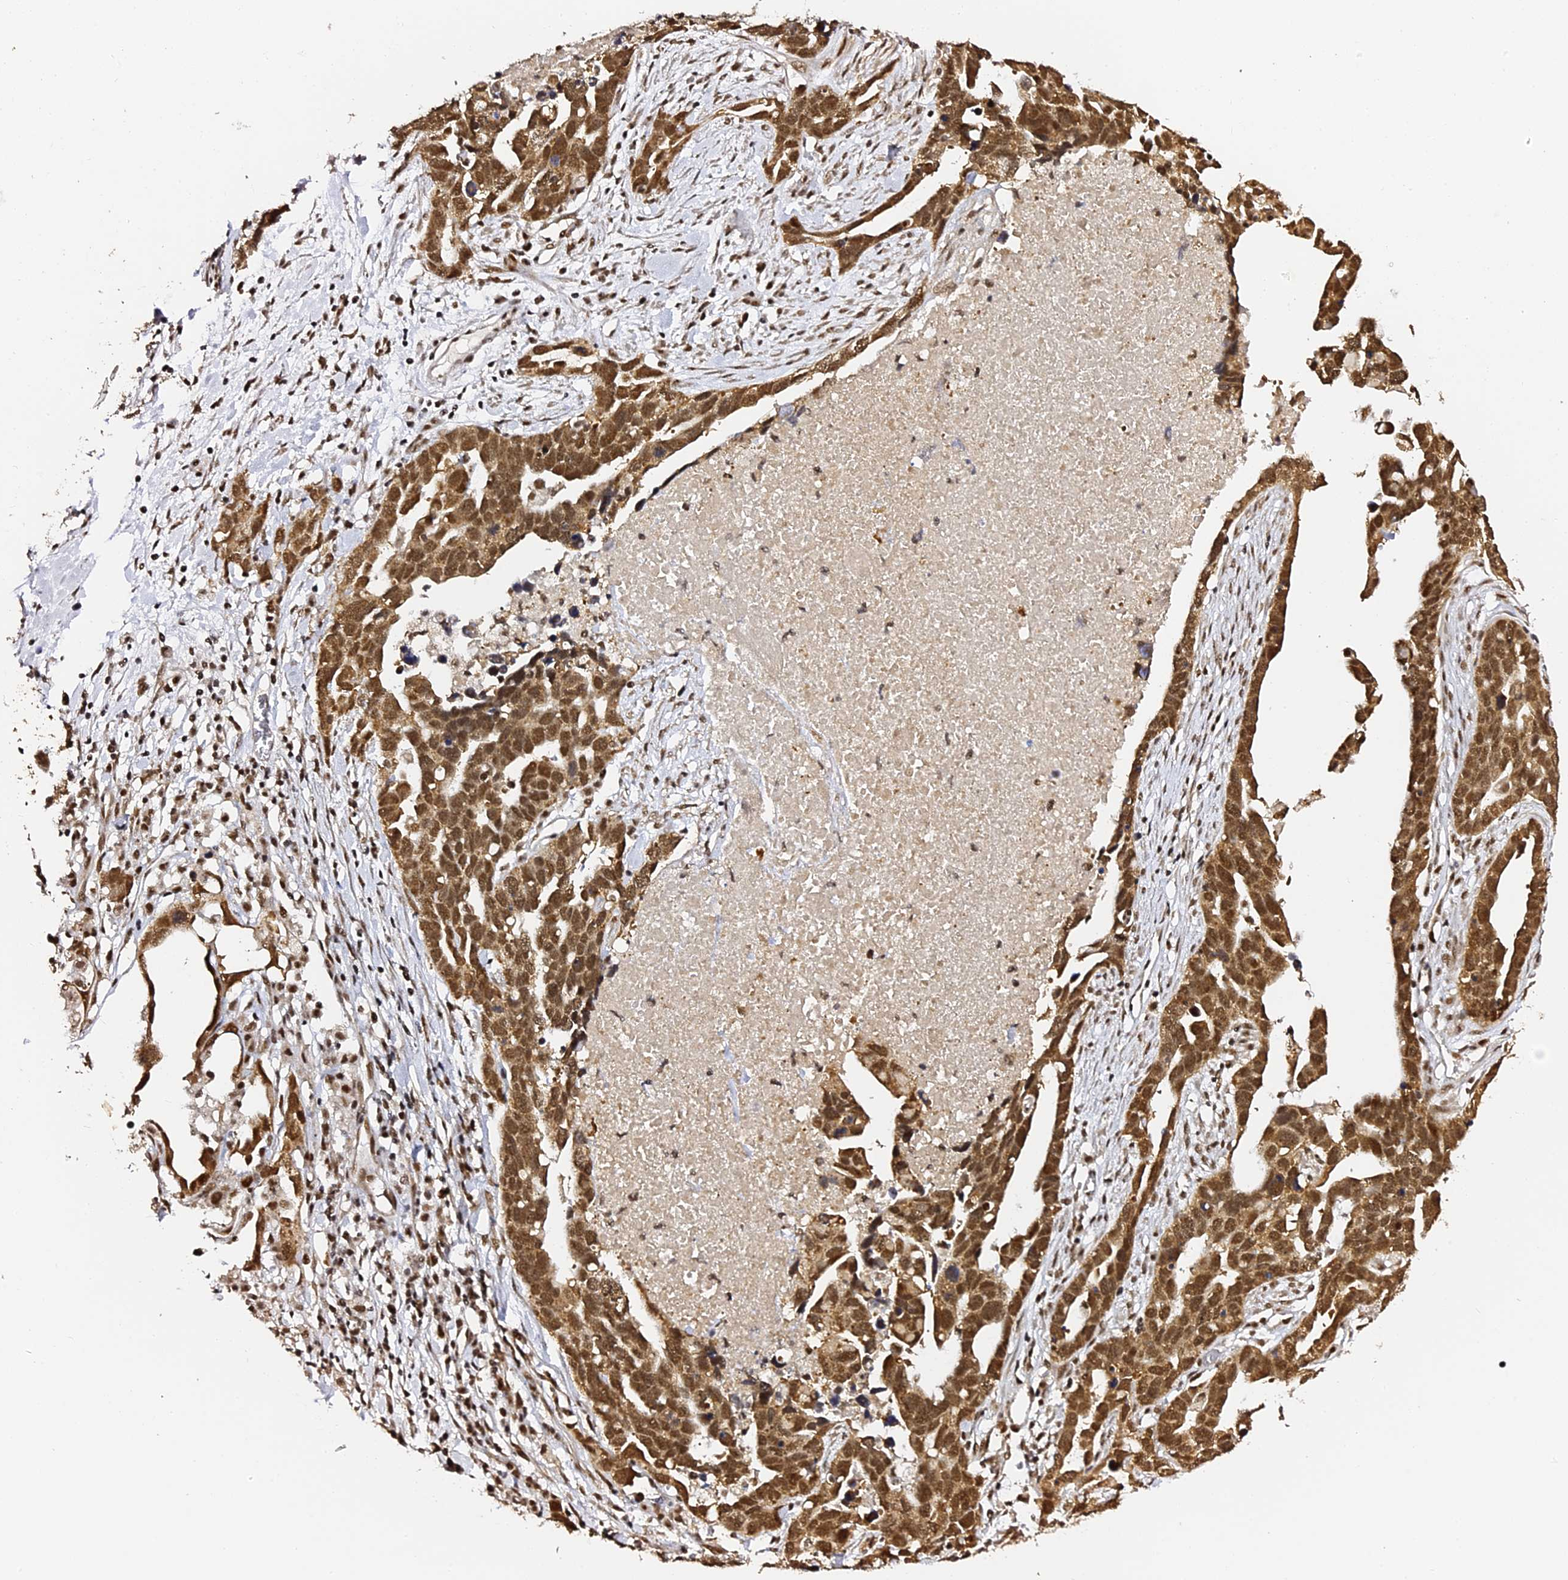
{"staining": {"intensity": "moderate", "quantity": ">75%", "location": "cytoplasmic/membranous,nuclear"}, "tissue": "ovarian cancer", "cell_type": "Tumor cells", "image_type": "cancer", "snomed": [{"axis": "morphology", "description": "Cystadenocarcinoma, serous, NOS"}, {"axis": "topography", "description": "Ovary"}], "caption": "A brown stain shows moderate cytoplasmic/membranous and nuclear expression of a protein in ovarian cancer (serous cystadenocarcinoma) tumor cells.", "gene": "MCRS1", "patient": {"sex": "female", "age": 54}}